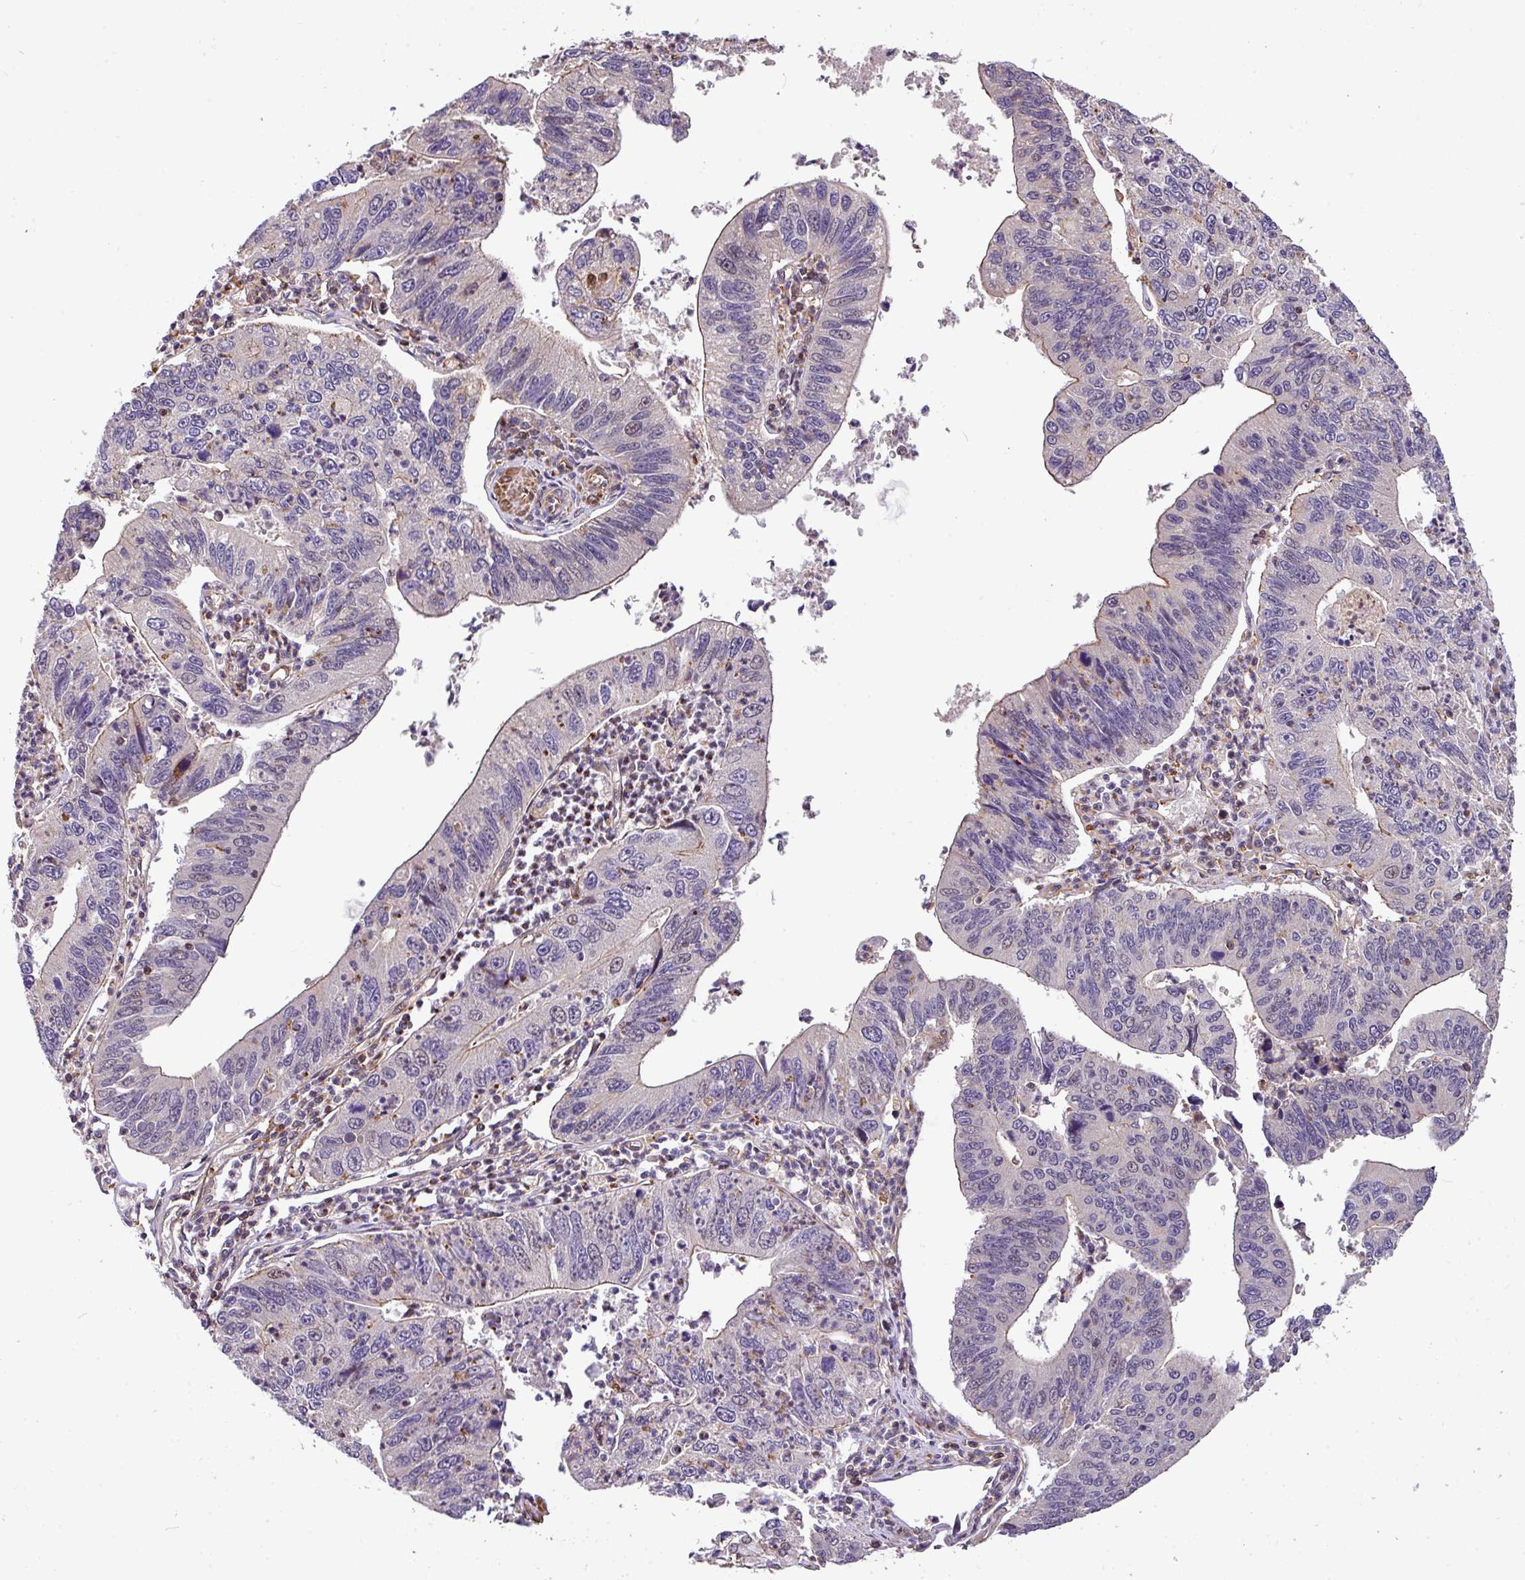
{"staining": {"intensity": "moderate", "quantity": "<25%", "location": "cytoplasmic/membranous"}, "tissue": "stomach cancer", "cell_type": "Tumor cells", "image_type": "cancer", "snomed": [{"axis": "morphology", "description": "Adenocarcinoma, NOS"}, {"axis": "topography", "description": "Stomach"}], "caption": "Immunohistochemical staining of human stomach adenocarcinoma displays moderate cytoplasmic/membranous protein positivity in approximately <25% of tumor cells.", "gene": "CASS4", "patient": {"sex": "male", "age": 59}}